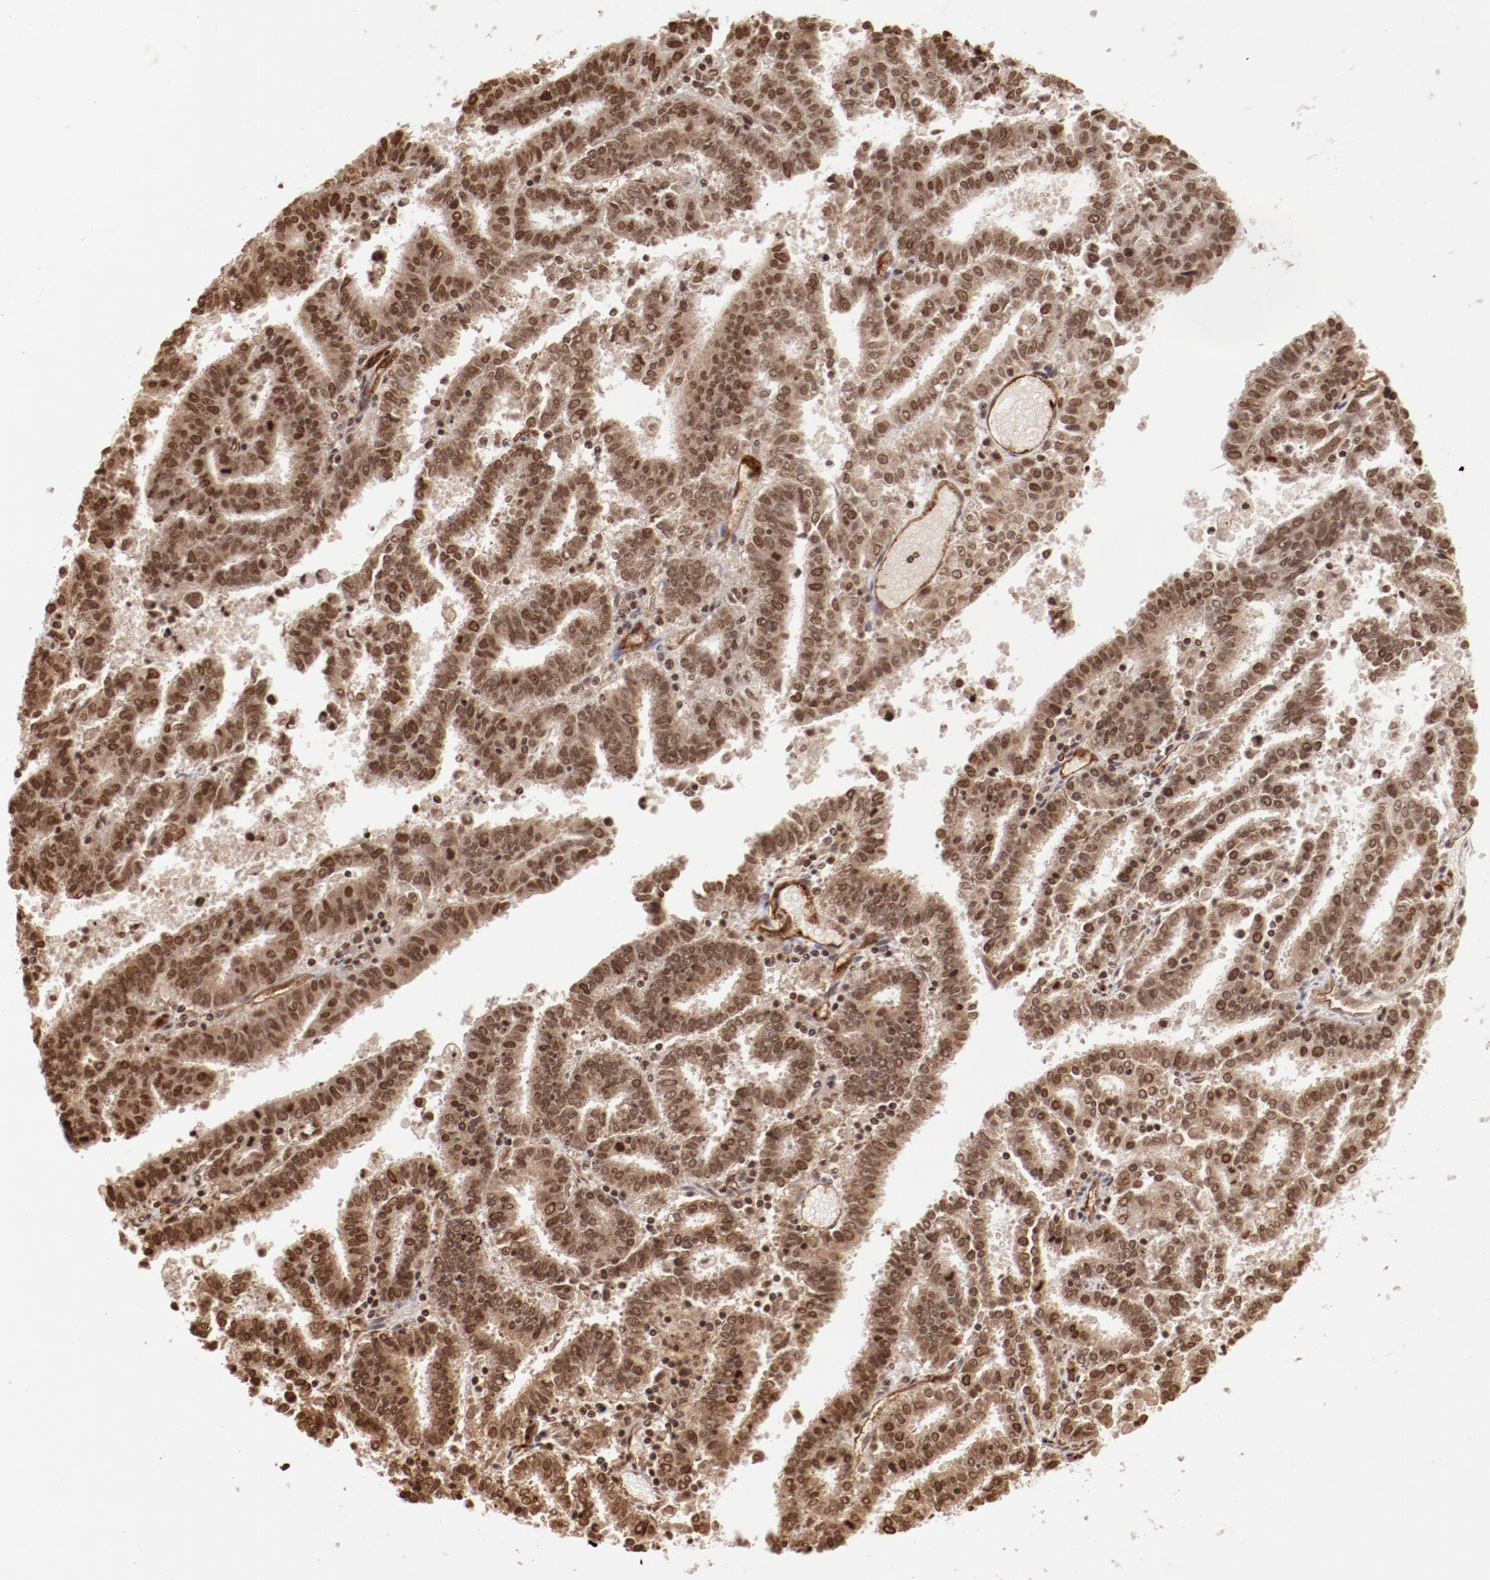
{"staining": {"intensity": "moderate", "quantity": ">75%", "location": "nuclear"}, "tissue": "endometrial cancer", "cell_type": "Tumor cells", "image_type": "cancer", "snomed": [{"axis": "morphology", "description": "Adenocarcinoma, NOS"}, {"axis": "topography", "description": "Uterus"}], "caption": "Endometrial adenocarcinoma tissue demonstrates moderate nuclear staining in approximately >75% of tumor cells, visualized by immunohistochemistry. (IHC, brightfield microscopy, high magnification).", "gene": "ABL2", "patient": {"sex": "female", "age": 83}}